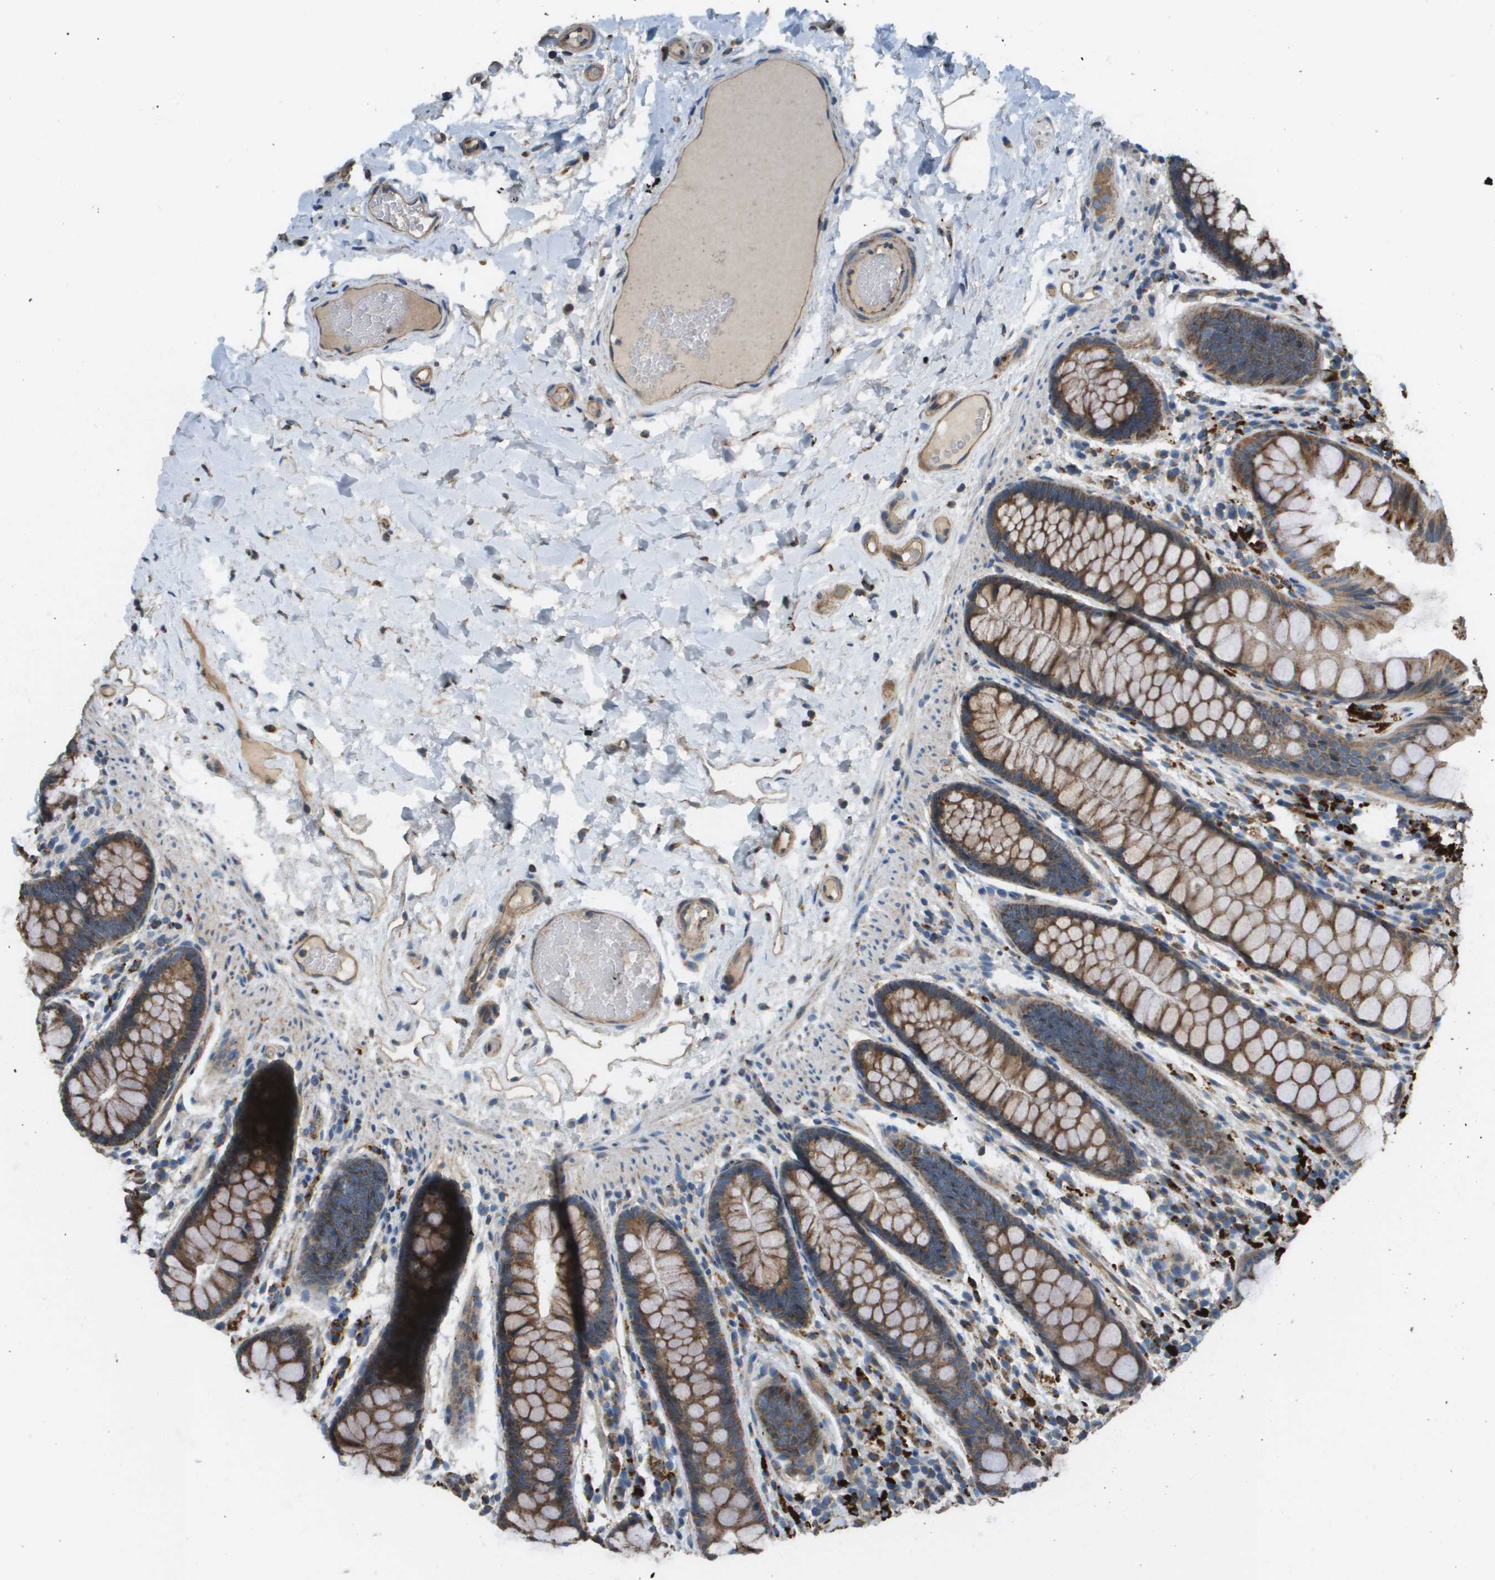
{"staining": {"intensity": "moderate", "quantity": ">75%", "location": "cytoplasmic/membranous"}, "tissue": "colon", "cell_type": "Endothelial cells", "image_type": "normal", "snomed": [{"axis": "morphology", "description": "Normal tissue, NOS"}, {"axis": "topography", "description": "Colon"}], "caption": "Moderate cytoplasmic/membranous staining for a protein is identified in about >75% of endothelial cells of normal colon using immunohistochemistry (IHC).", "gene": "NRK", "patient": {"sex": "female", "age": 56}}